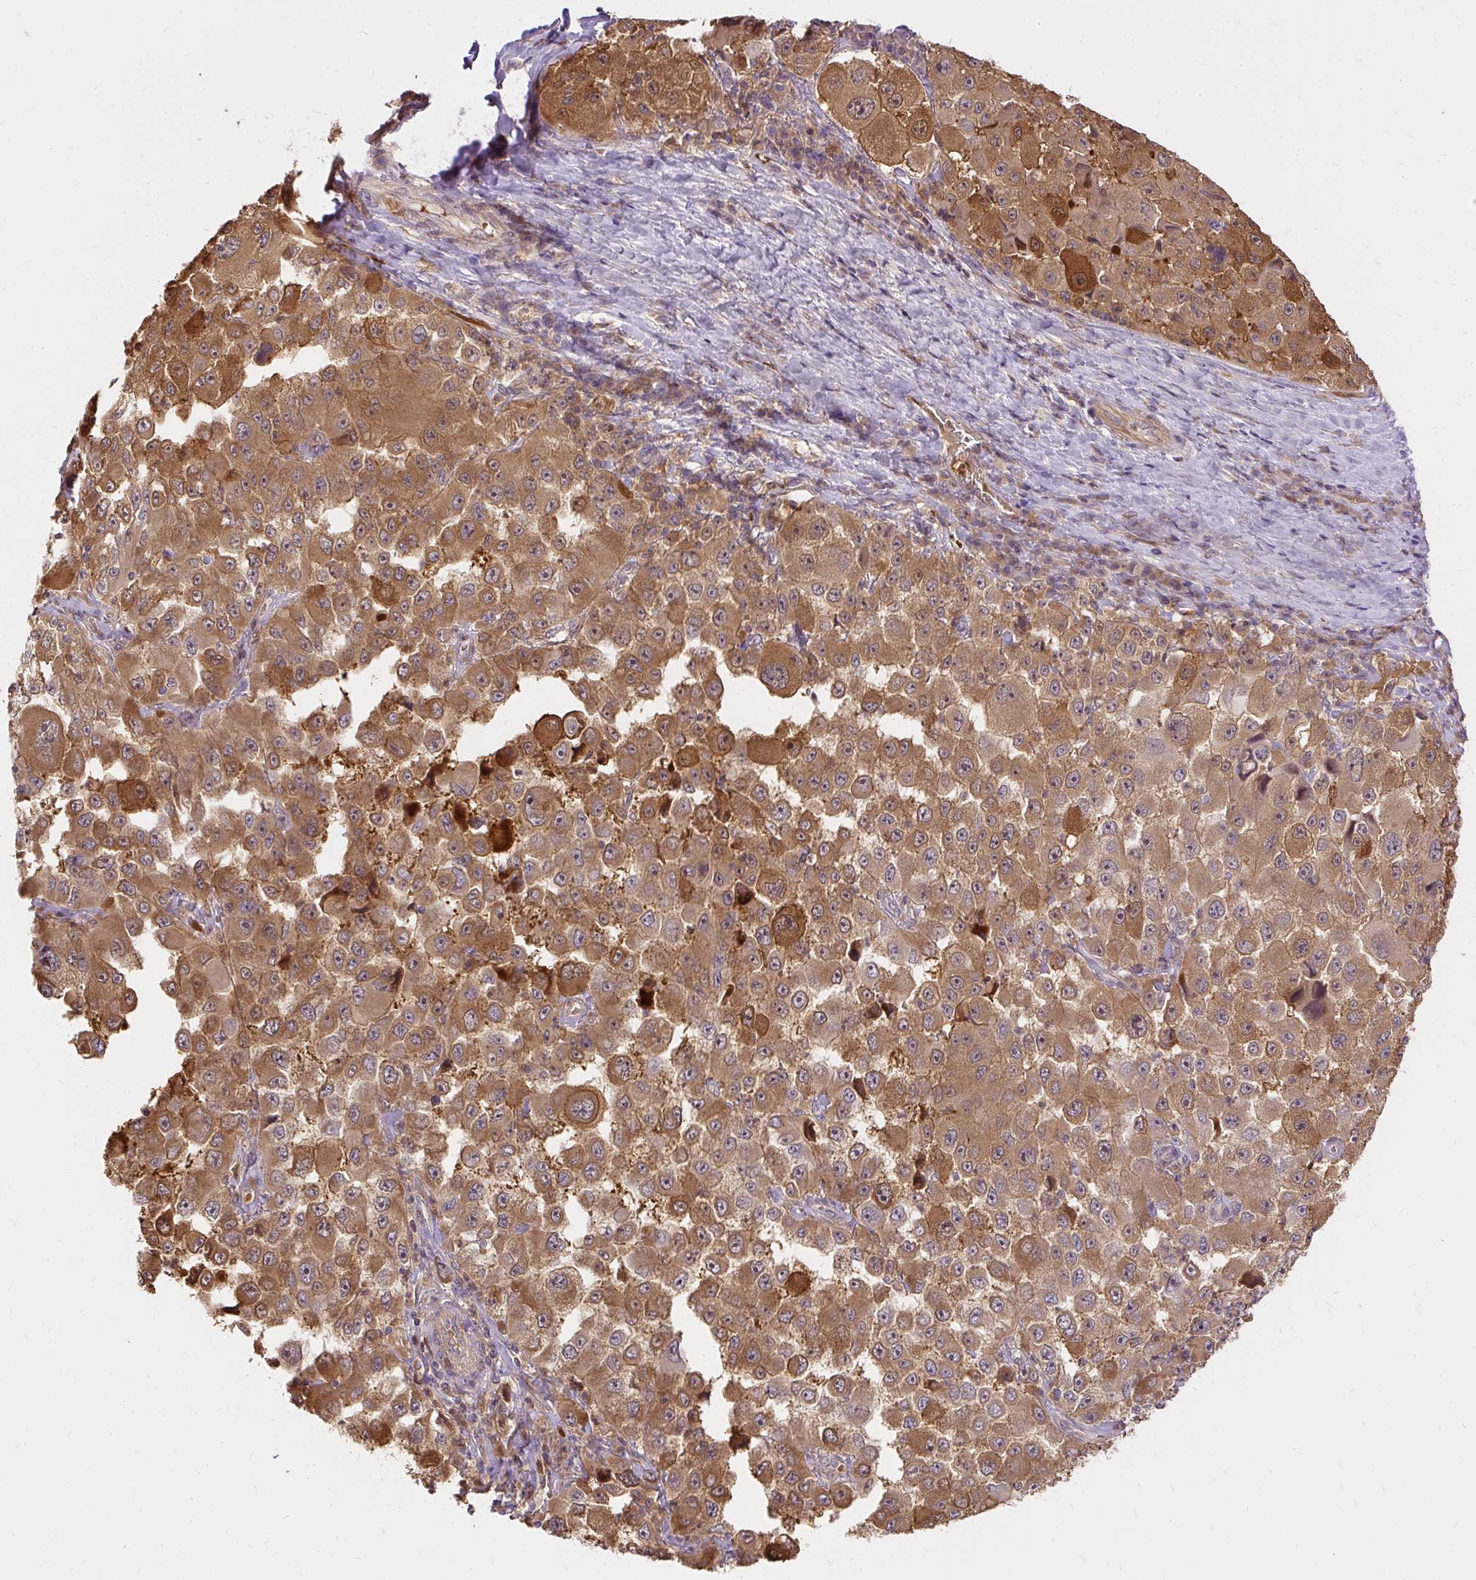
{"staining": {"intensity": "moderate", "quantity": ">75%", "location": "cytoplasmic/membranous"}, "tissue": "melanoma", "cell_type": "Tumor cells", "image_type": "cancer", "snomed": [{"axis": "morphology", "description": "Malignant melanoma, Metastatic site"}, {"axis": "topography", "description": "Lymph node"}], "caption": "IHC (DAB (3,3'-diaminobenzidine)) staining of malignant melanoma (metastatic site) demonstrates moderate cytoplasmic/membranous protein positivity in approximately >75% of tumor cells.", "gene": "AP5S1", "patient": {"sex": "male", "age": 62}}